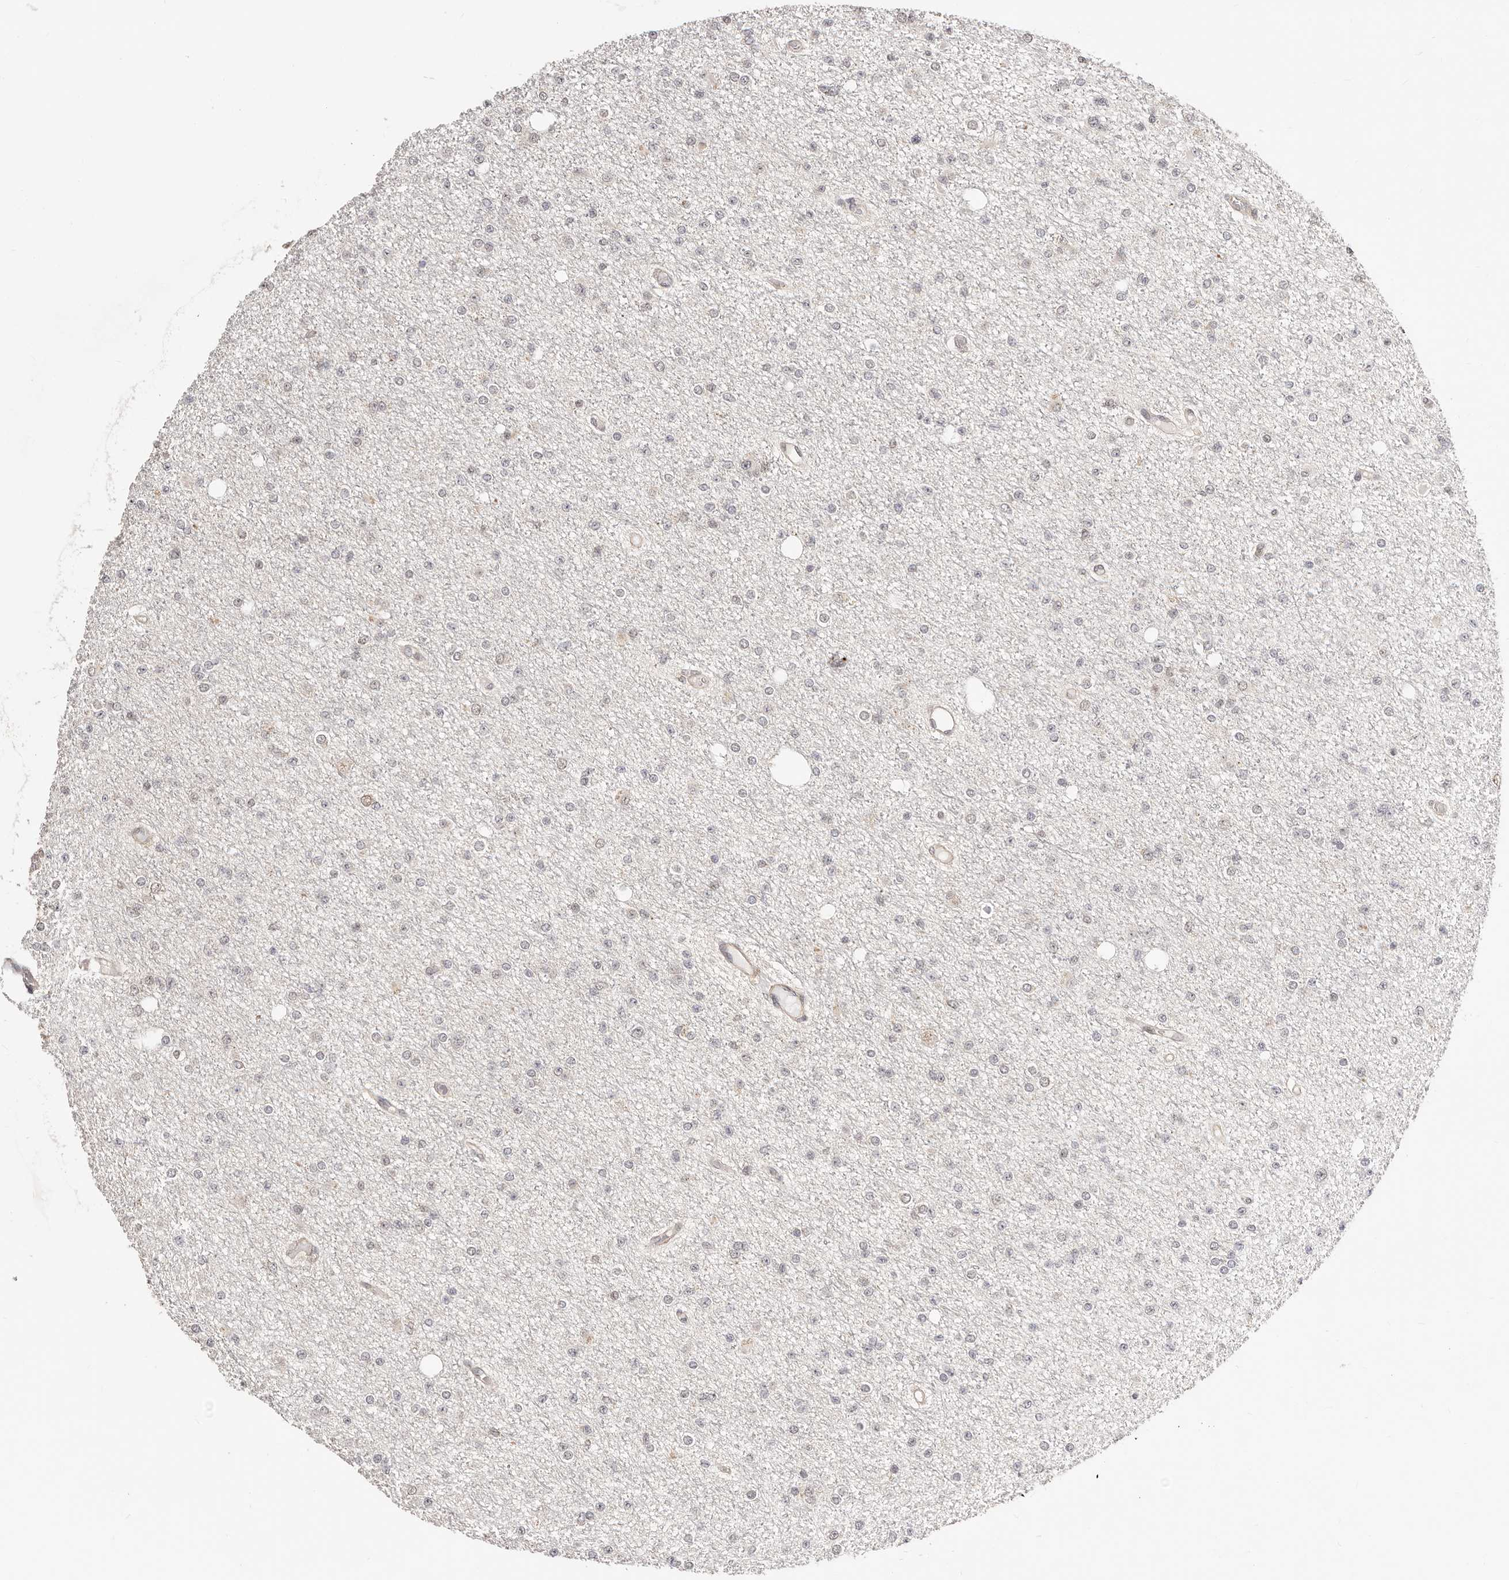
{"staining": {"intensity": "negative", "quantity": "none", "location": "none"}, "tissue": "glioma", "cell_type": "Tumor cells", "image_type": "cancer", "snomed": [{"axis": "morphology", "description": "Glioma, malignant, Low grade"}, {"axis": "topography", "description": "Brain"}], "caption": "DAB immunohistochemical staining of glioma displays no significant expression in tumor cells. Nuclei are stained in blue.", "gene": "CTNNBL1", "patient": {"sex": "female", "age": 22}}